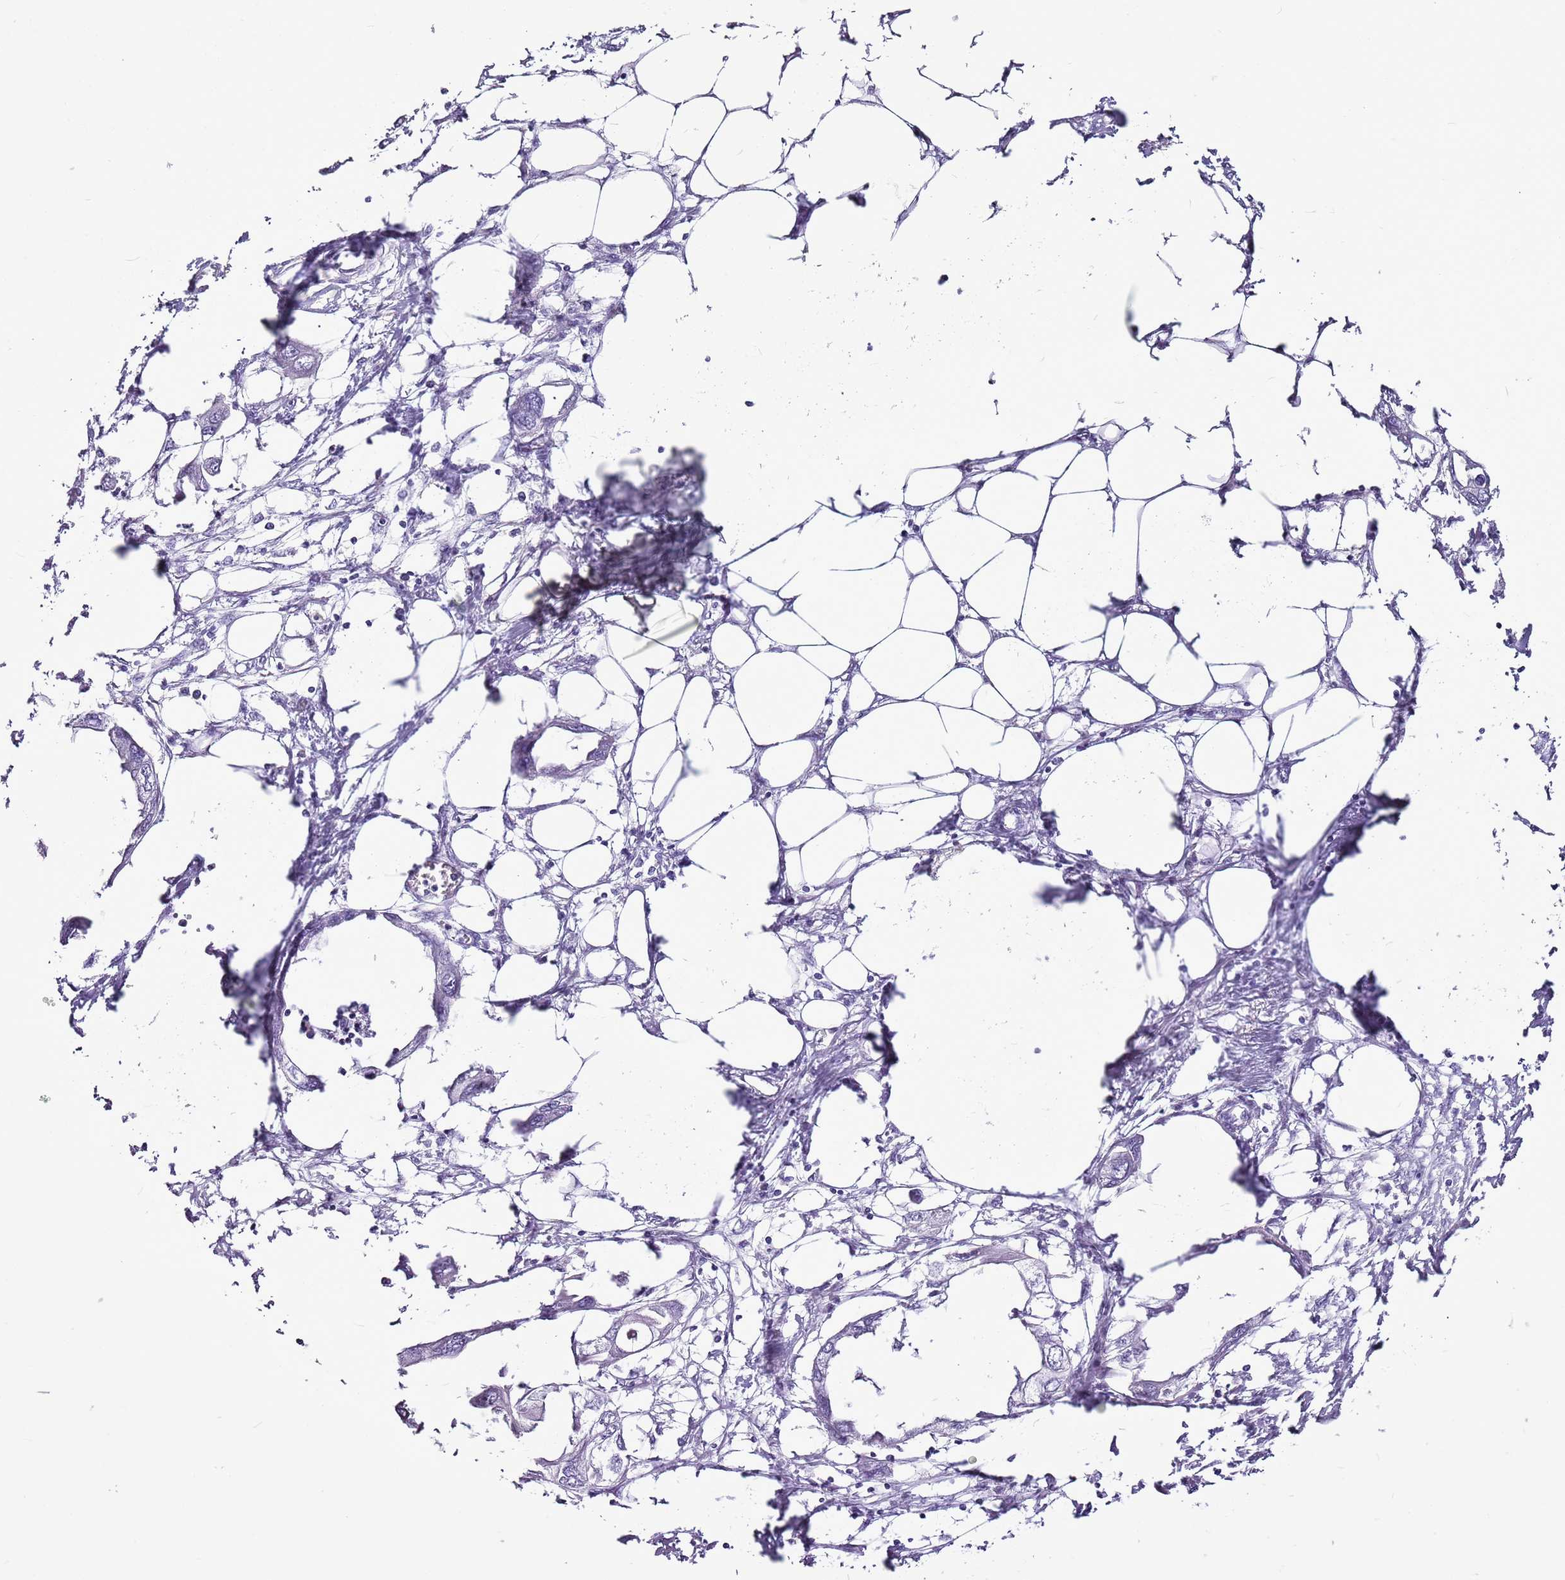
{"staining": {"intensity": "negative", "quantity": "none", "location": "none"}, "tissue": "endometrial cancer", "cell_type": "Tumor cells", "image_type": "cancer", "snomed": [{"axis": "morphology", "description": "Adenocarcinoma, NOS"}, {"axis": "morphology", "description": "Adenocarcinoma, metastatic, NOS"}, {"axis": "topography", "description": "Adipose tissue"}, {"axis": "topography", "description": "Endometrium"}], "caption": "There is no significant staining in tumor cells of endometrial cancer (metastatic adenocarcinoma). (Brightfield microscopy of DAB (3,3'-diaminobenzidine) immunohistochemistry at high magnification).", "gene": "CNFN", "patient": {"sex": "female", "age": 67}}